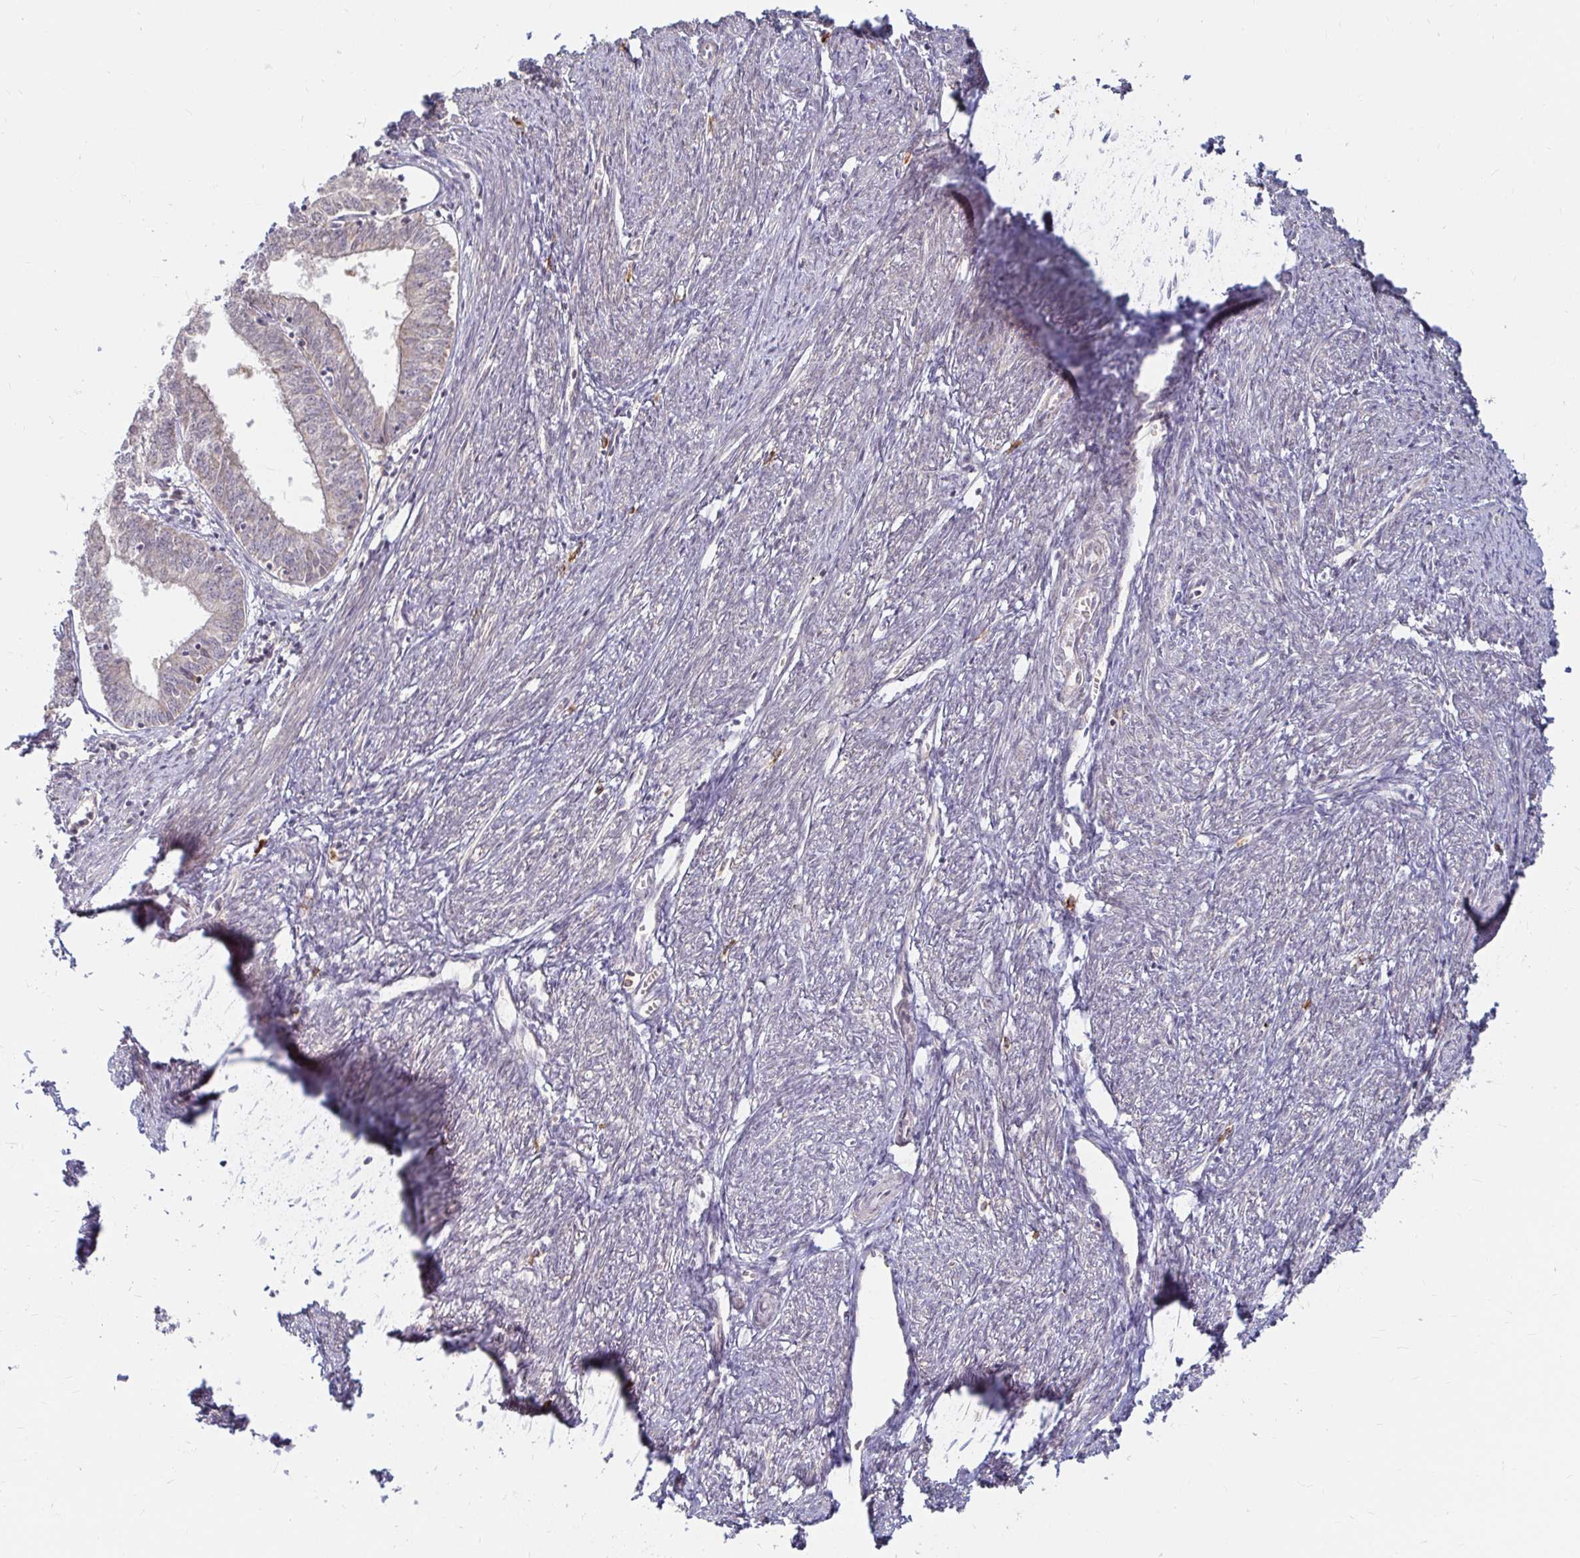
{"staining": {"intensity": "weak", "quantity": "25%-75%", "location": "cytoplasmic/membranous"}, "tissue": "endometrial cancer", "cell_type": "Tumor cells", "image_type": "cancer", "snomed": [{"axis": "morphology", "description": "Adenocarcinoma, NOS"}, {"axis": "topography", "description": "Endometrium"}], "caption": "The histopathology image demonstrates immunohistochemical staining of endometrial cancer (adenocarcinoma). There is weak cytoplasmic/membranous positivity is seen in about 25%-75% of tumor cells.", "gene": "CAST", "patient": {"sex": "female", "age": 61}}